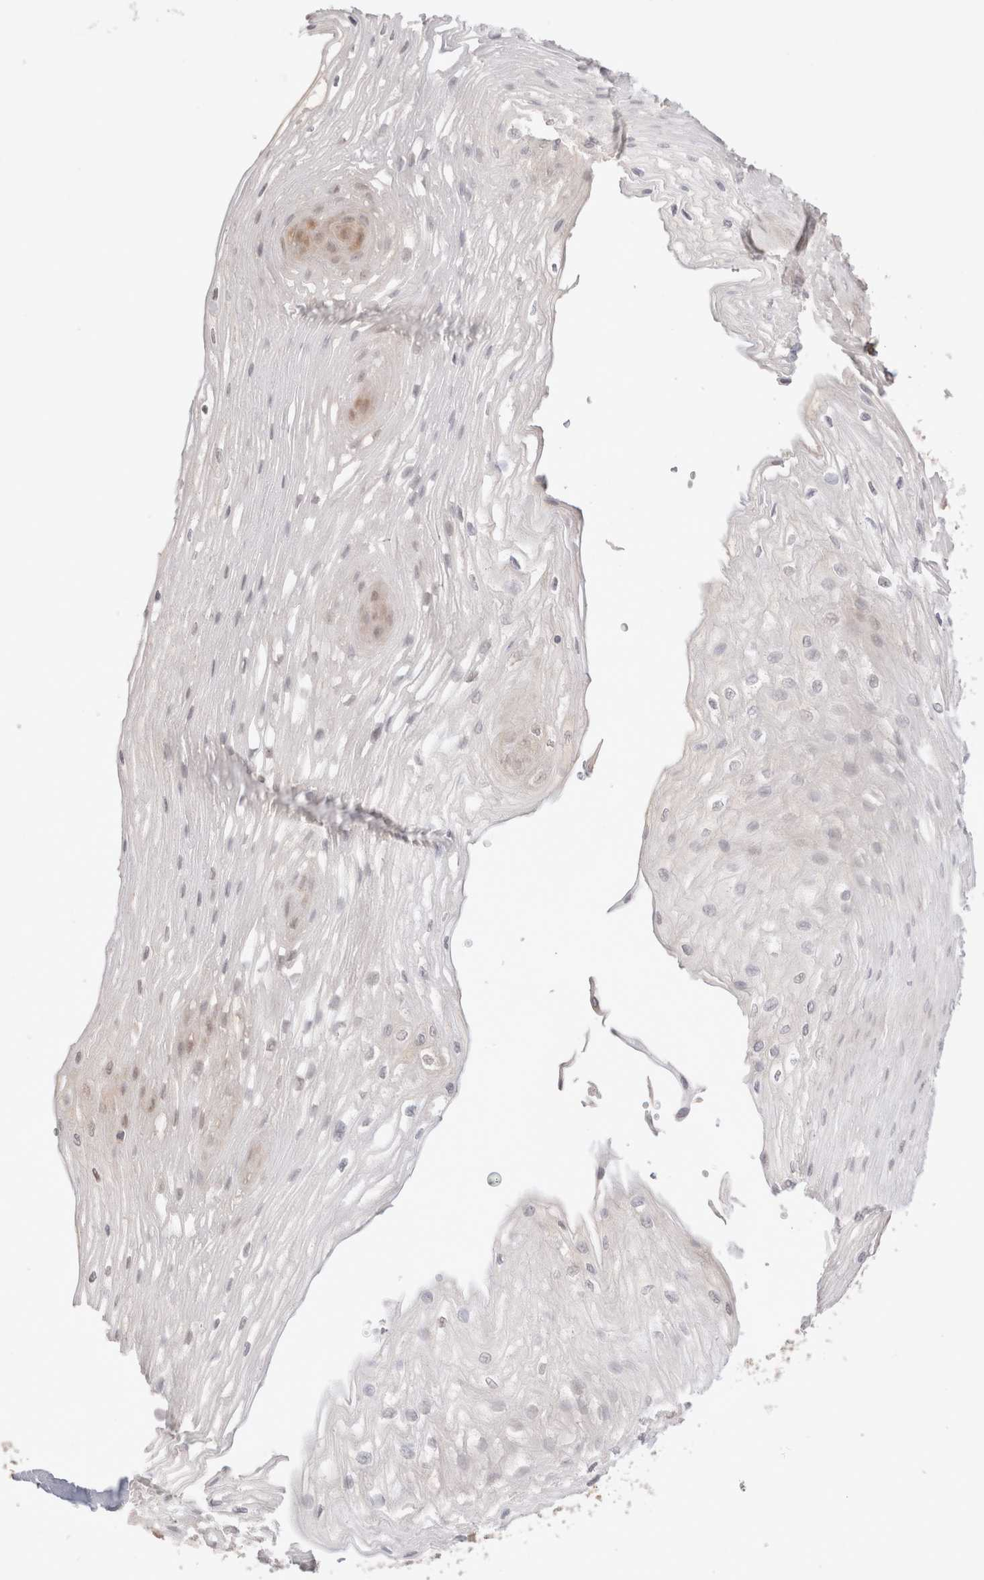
{"staining": {"intensity": "moderate", "quantity": "<25%", "location": "cytoplasmic/membranous"}, "tissue": "esophagus", "cell_type": "Squamous epithelial cells", "image_type": "normal", "snomed": [{"axis": "morphology", "description": "Normal tissue, NOS"}, {"axis": "topography", "description": "Esophagus"}], "caption": "DAB immunohistochemical staining of benign esophagus demonstrates moderate cytoplasmic/membranous protein expression in approximately <25% of squamous epithelial cells.", "gene": "STARD10", "patient": {"sex": "female", "age": 66}}